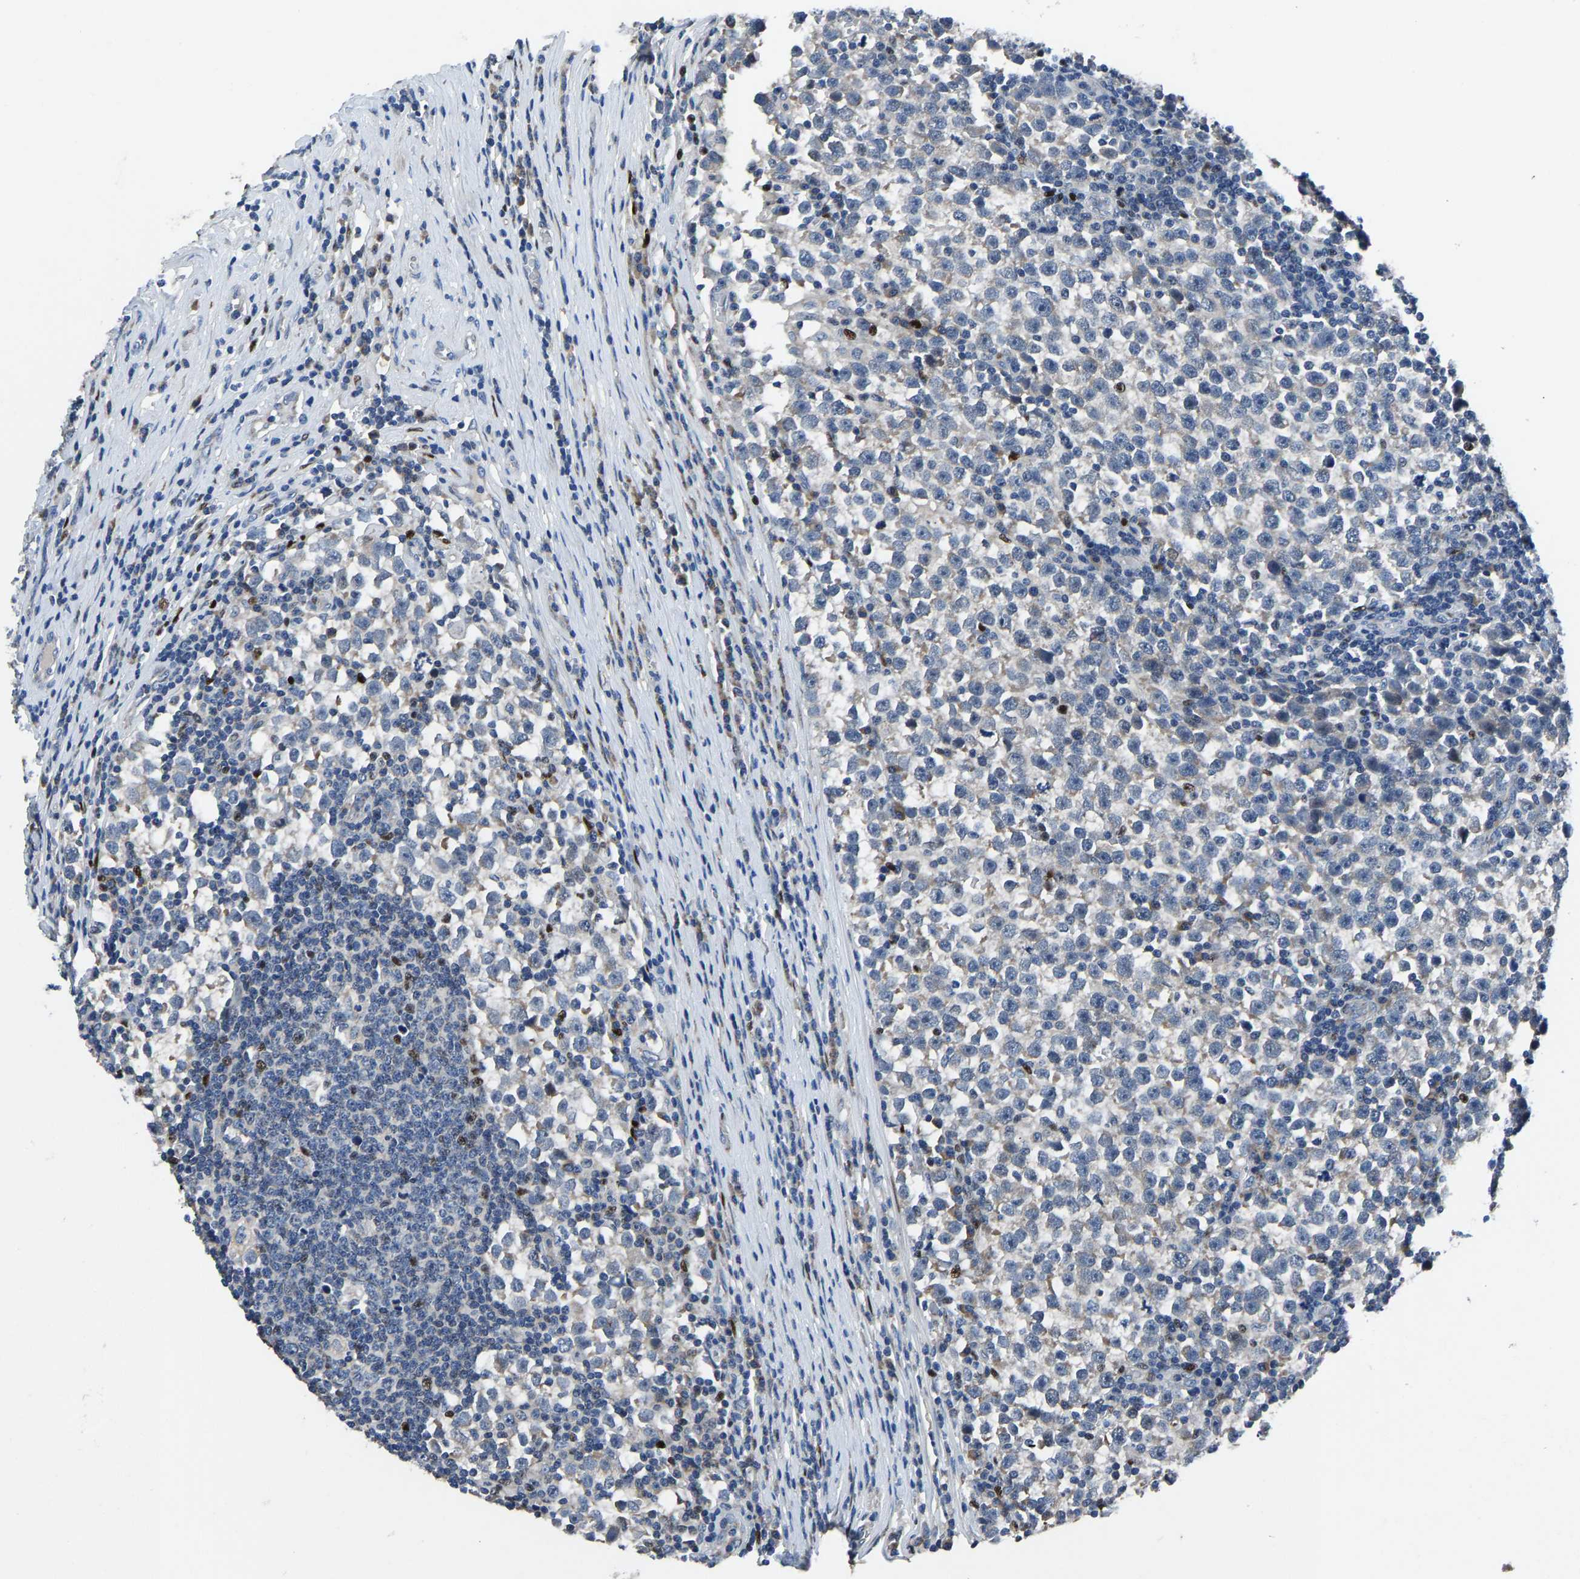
{"staining": {"intensity": "negative", "quantity": "none", "location": "none"}, "tissue": "testis cancer", "cell_type": "Tumor cells", "image_type": "cancer", "snomed": [{"axis": "morphology", "description": "Normal tissue, NOS"}, {"axis": "morphology", "description": "Seminoma, NOS"}, {"axis": "topography", "description": "Testis"}], "caption": "An immunohistochemistry histopathology image of testis cancer (seminoma) is shown. There is no staining in tumor cells of testis cancer (seminoma).", "gene": "EGR1", "patient": {"sex": "male", "age": 43}}